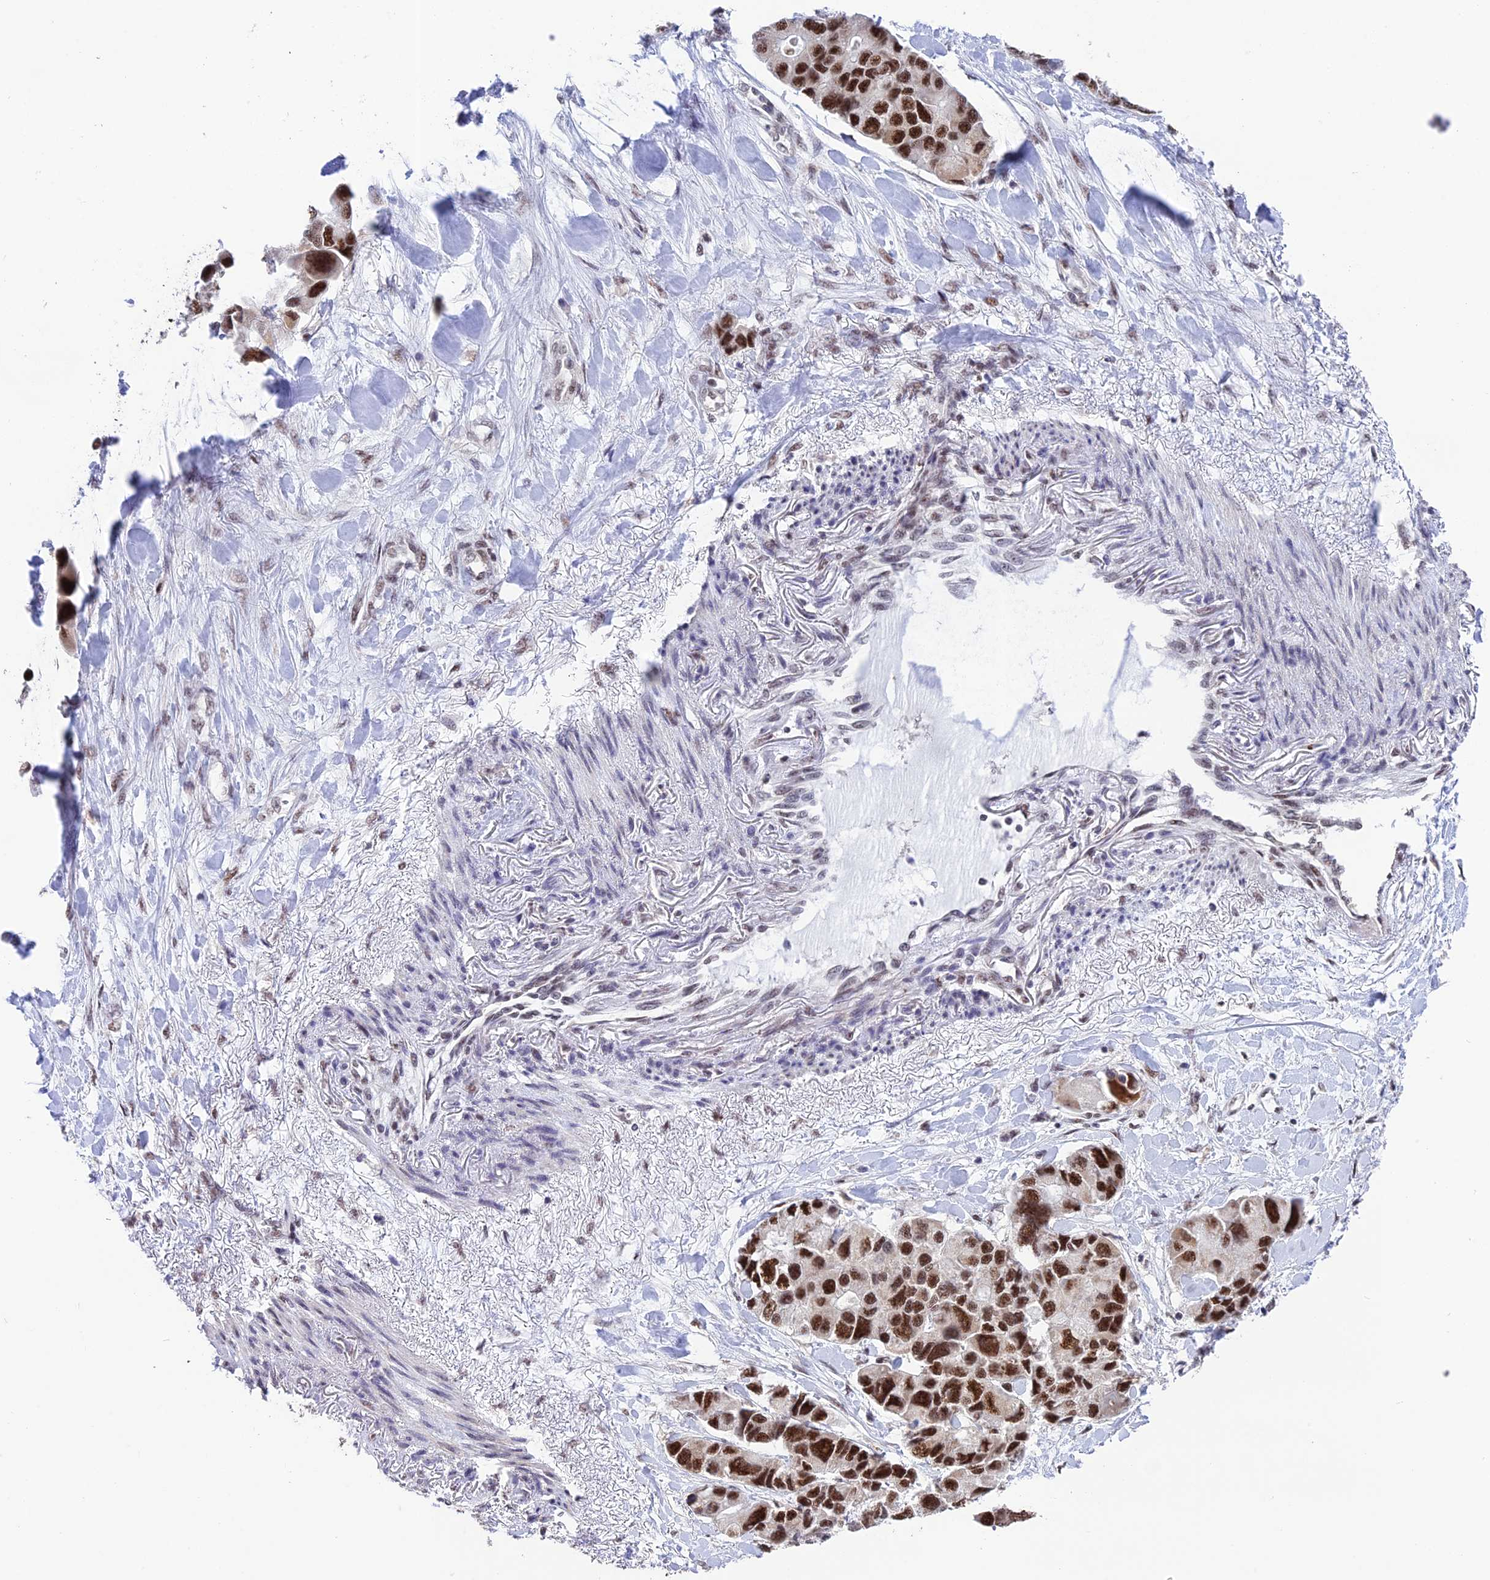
{"staining": {"intensity": "strong", "quantity": ">75%", "location": "nuclear"}, "tissue": "lung cancer", "cell_type": "Tumor cells", "image_type": "cancer", "snomed": [{"axis": "morphology", "description": "Adenocarcinoma, NOS"}, {"axis": "topography", "description": "Lung"}], "caption": "Protein expression analysis of human adenocarcinoma (lung) reveals strong nuclear expression in approximately >75% of tumor cells.", "gene": "THOC7", "patient": {"sex": "female", "age": 54}}